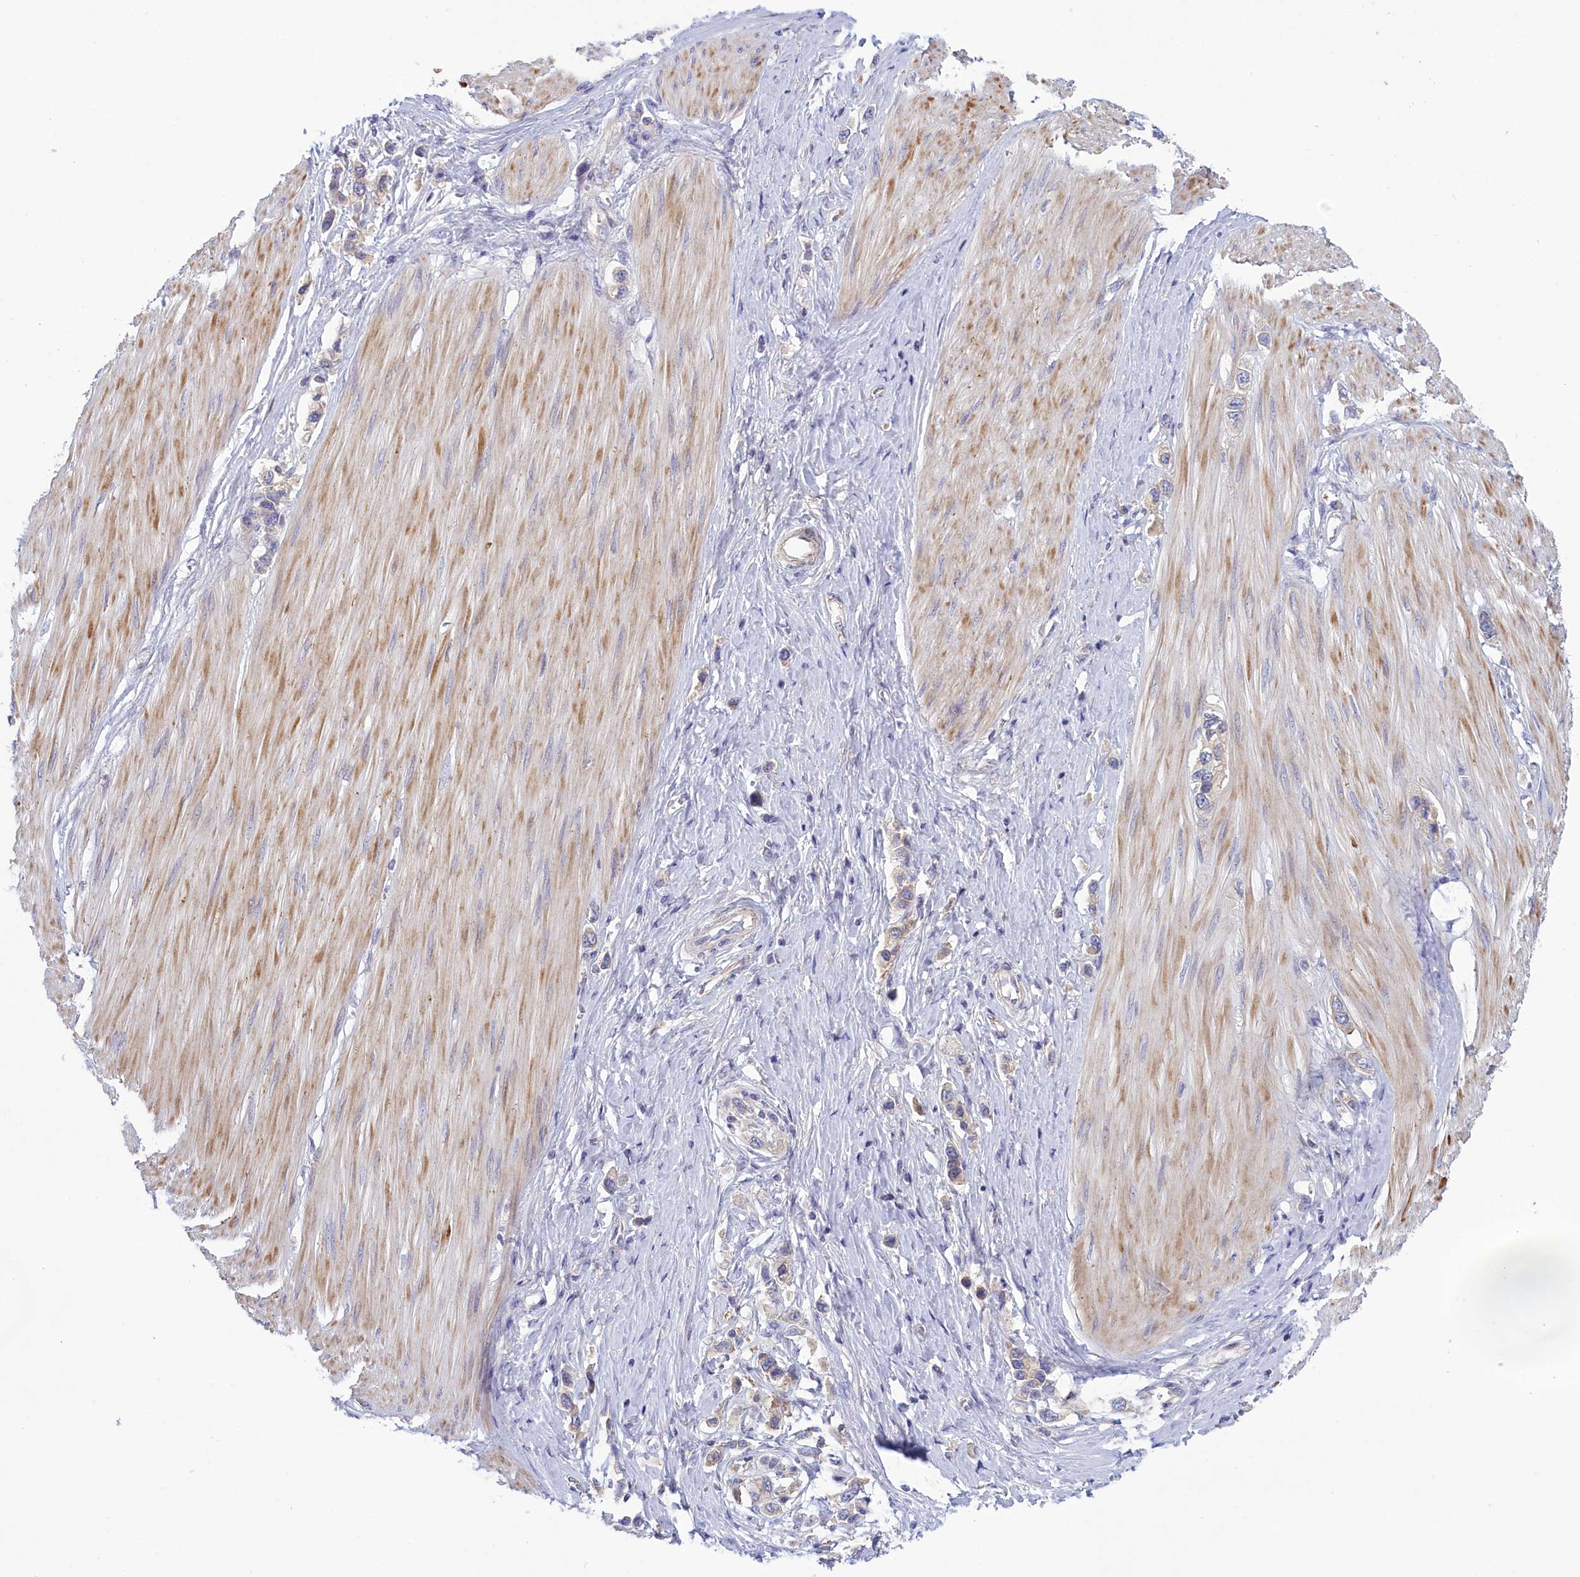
{"staining": {"intensity": "negative", "quantity": "none", "location": "none"}, "tissue": "stomach cancer", "cell_type": "Tumor cells", "image_type": "cancer", "snomed": [{"axis": "morphology", "description": "Adenocarcinoma, NOS"}, {"axis": "topography", "description": "Stomach"}], "caption": "A micrograph of human adenocarcinoma (stomach) is negative for staining in tumor cells.", "gene": "CORO2A", "patient": {"sex": "female", "age": 65}}